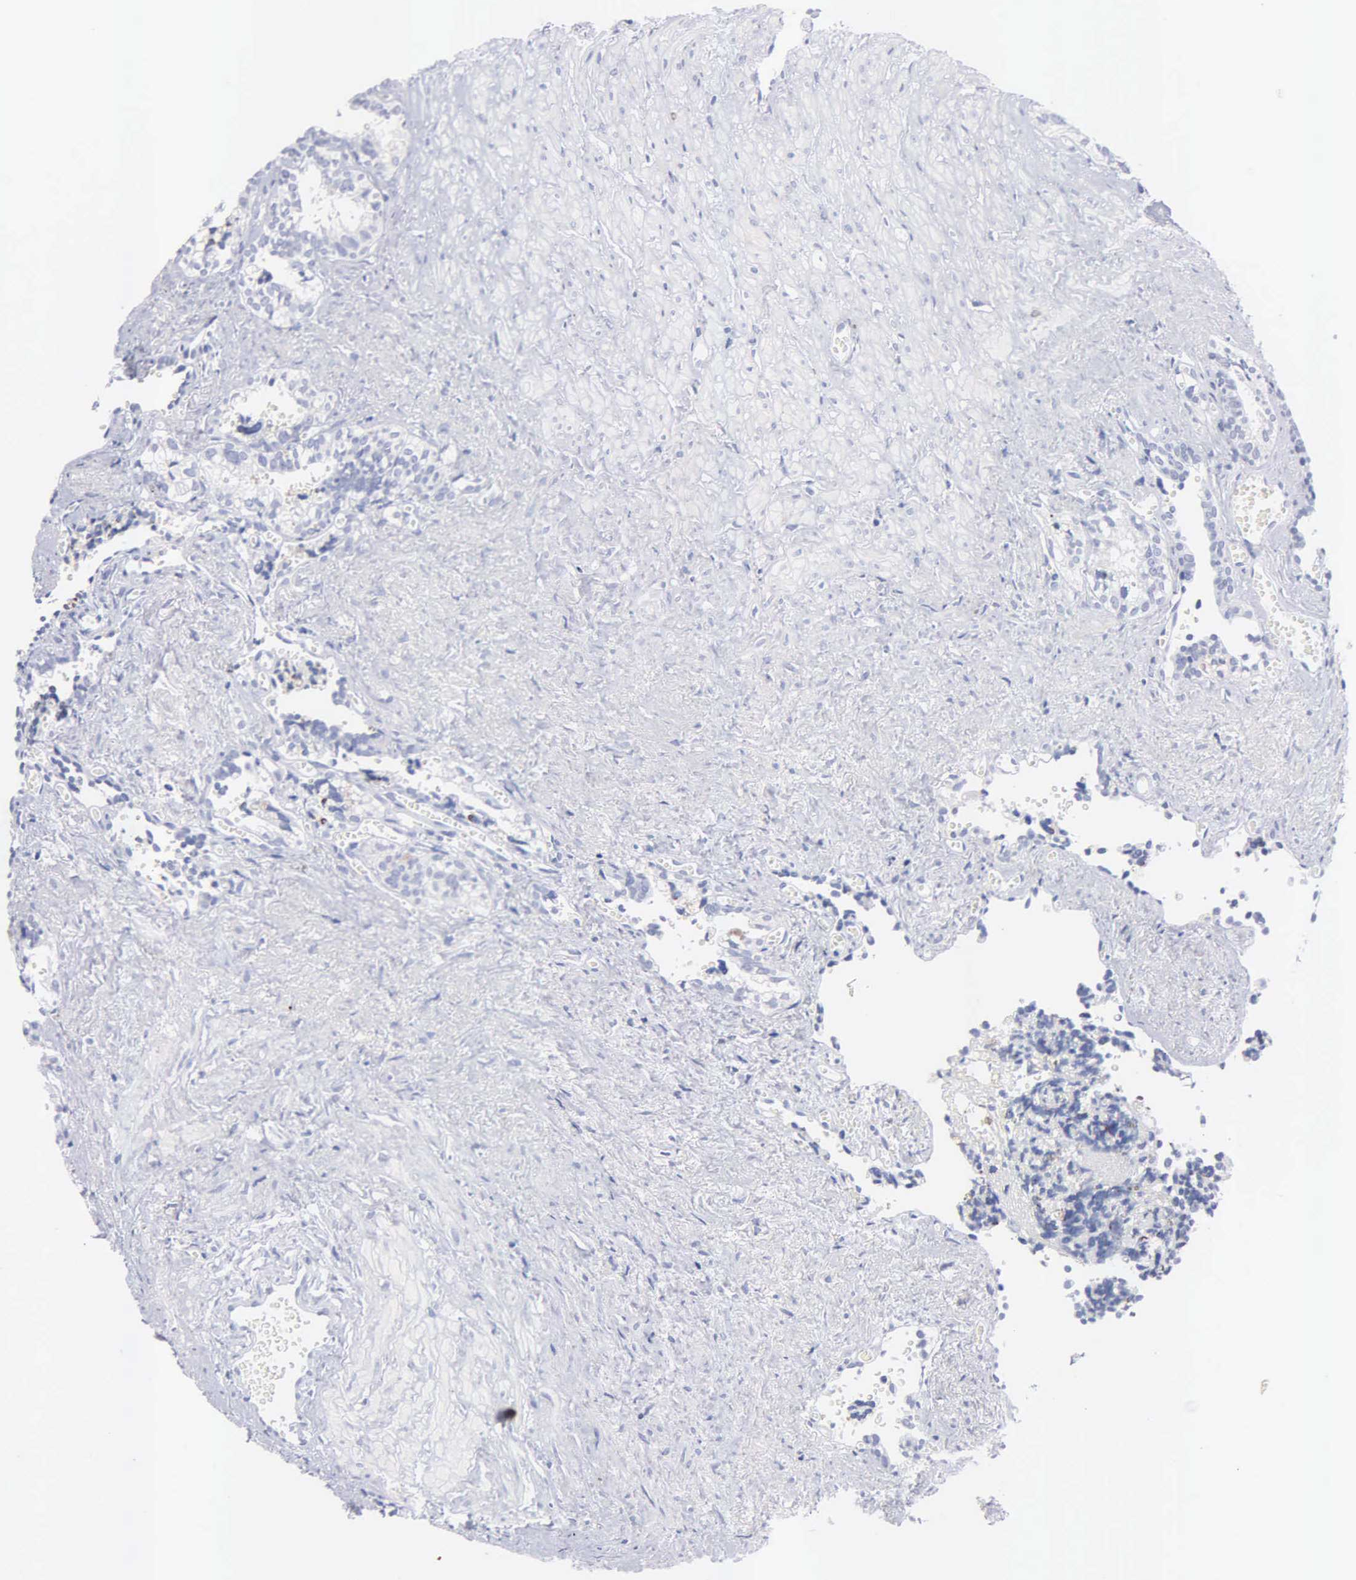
{"staining": {"intensity": "negative", "quantity": "none", "location": "none"}, "tissue": "seminal vesicle", "cell_type": "Glandular cells", "image_type": "normal", "snomed": [{"axis": "morphology", "description": "Normal tissue, NOS"}, {"axis": "topography", "description": "Seminal veicle"}], "caption": "Protein analysis of benign seminal vesicle shows no significant staining in glandular cells. Nuclei are stained in blue.", "gene": "ASPHD2", "patient": {"sex": "male", "age": 60}}